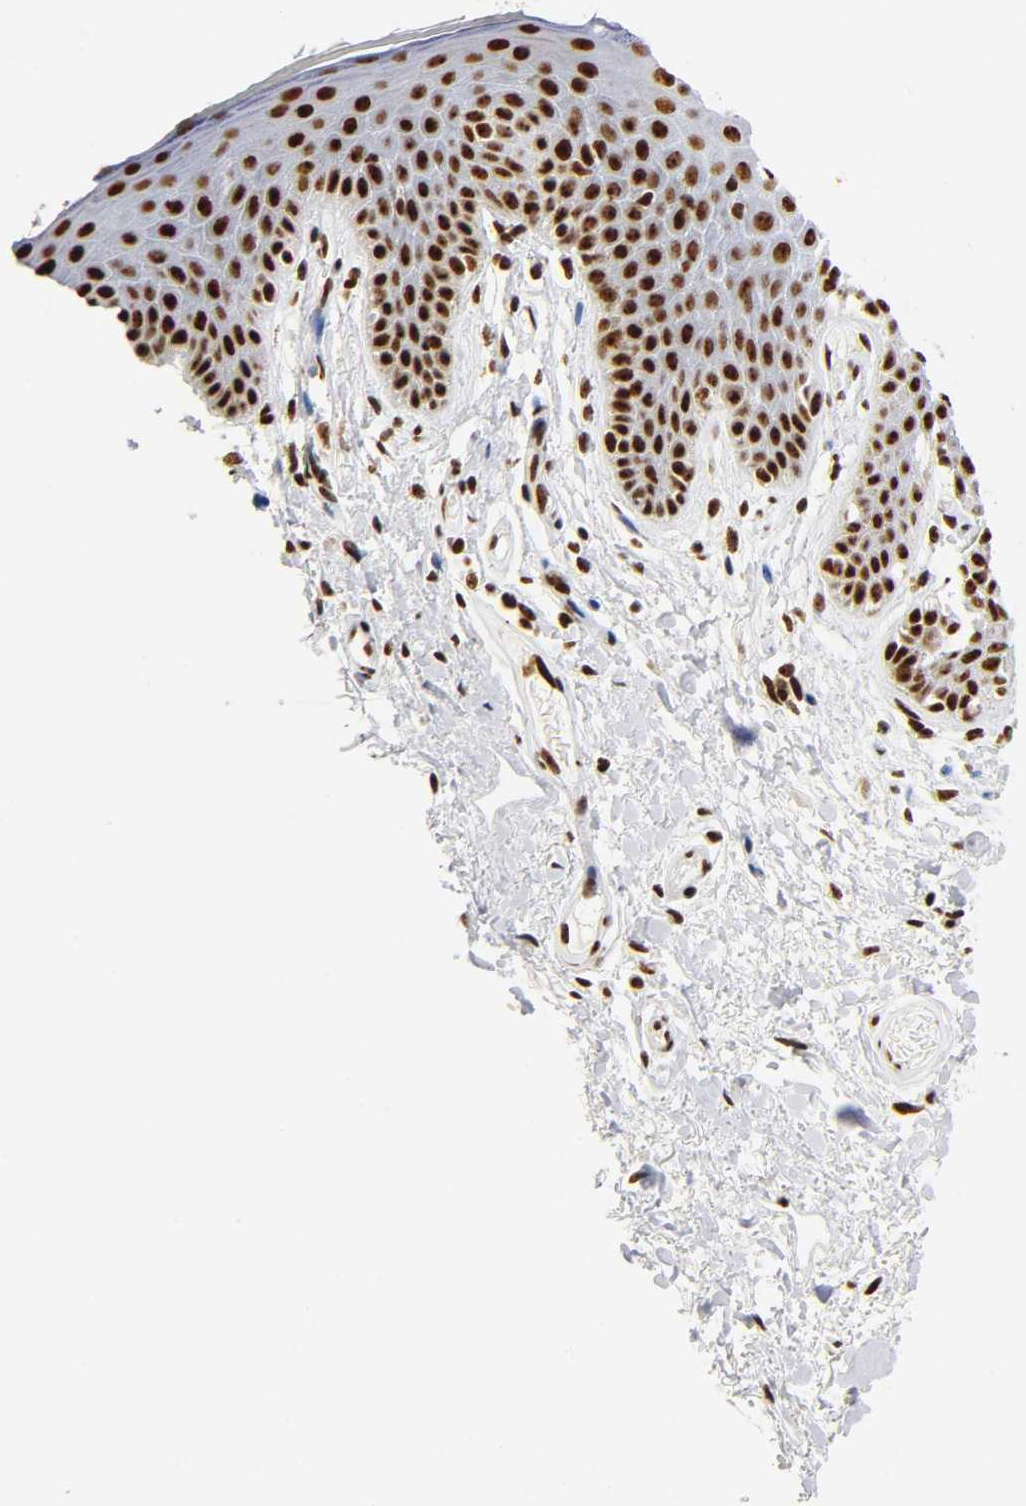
{"staining": {"intensity": "strong", "quantity": ">75%", "location": "nuclear"}, "tissue": "skin", "cell_type": "Epidermal cells", "image_type": "normal", "snomed": [{"axis": "morphology", "description": "Normal tissue, NOS"}, {"axis": "topography", "description": "Anal"}], "caption": "Protein expression by immunohistochemistry (IHC) shows strong nuclear expression in about >75% of epidermal cells in benign skin.", "gene": "UBTF", "patient": {"sex": "male", "age": 74}}